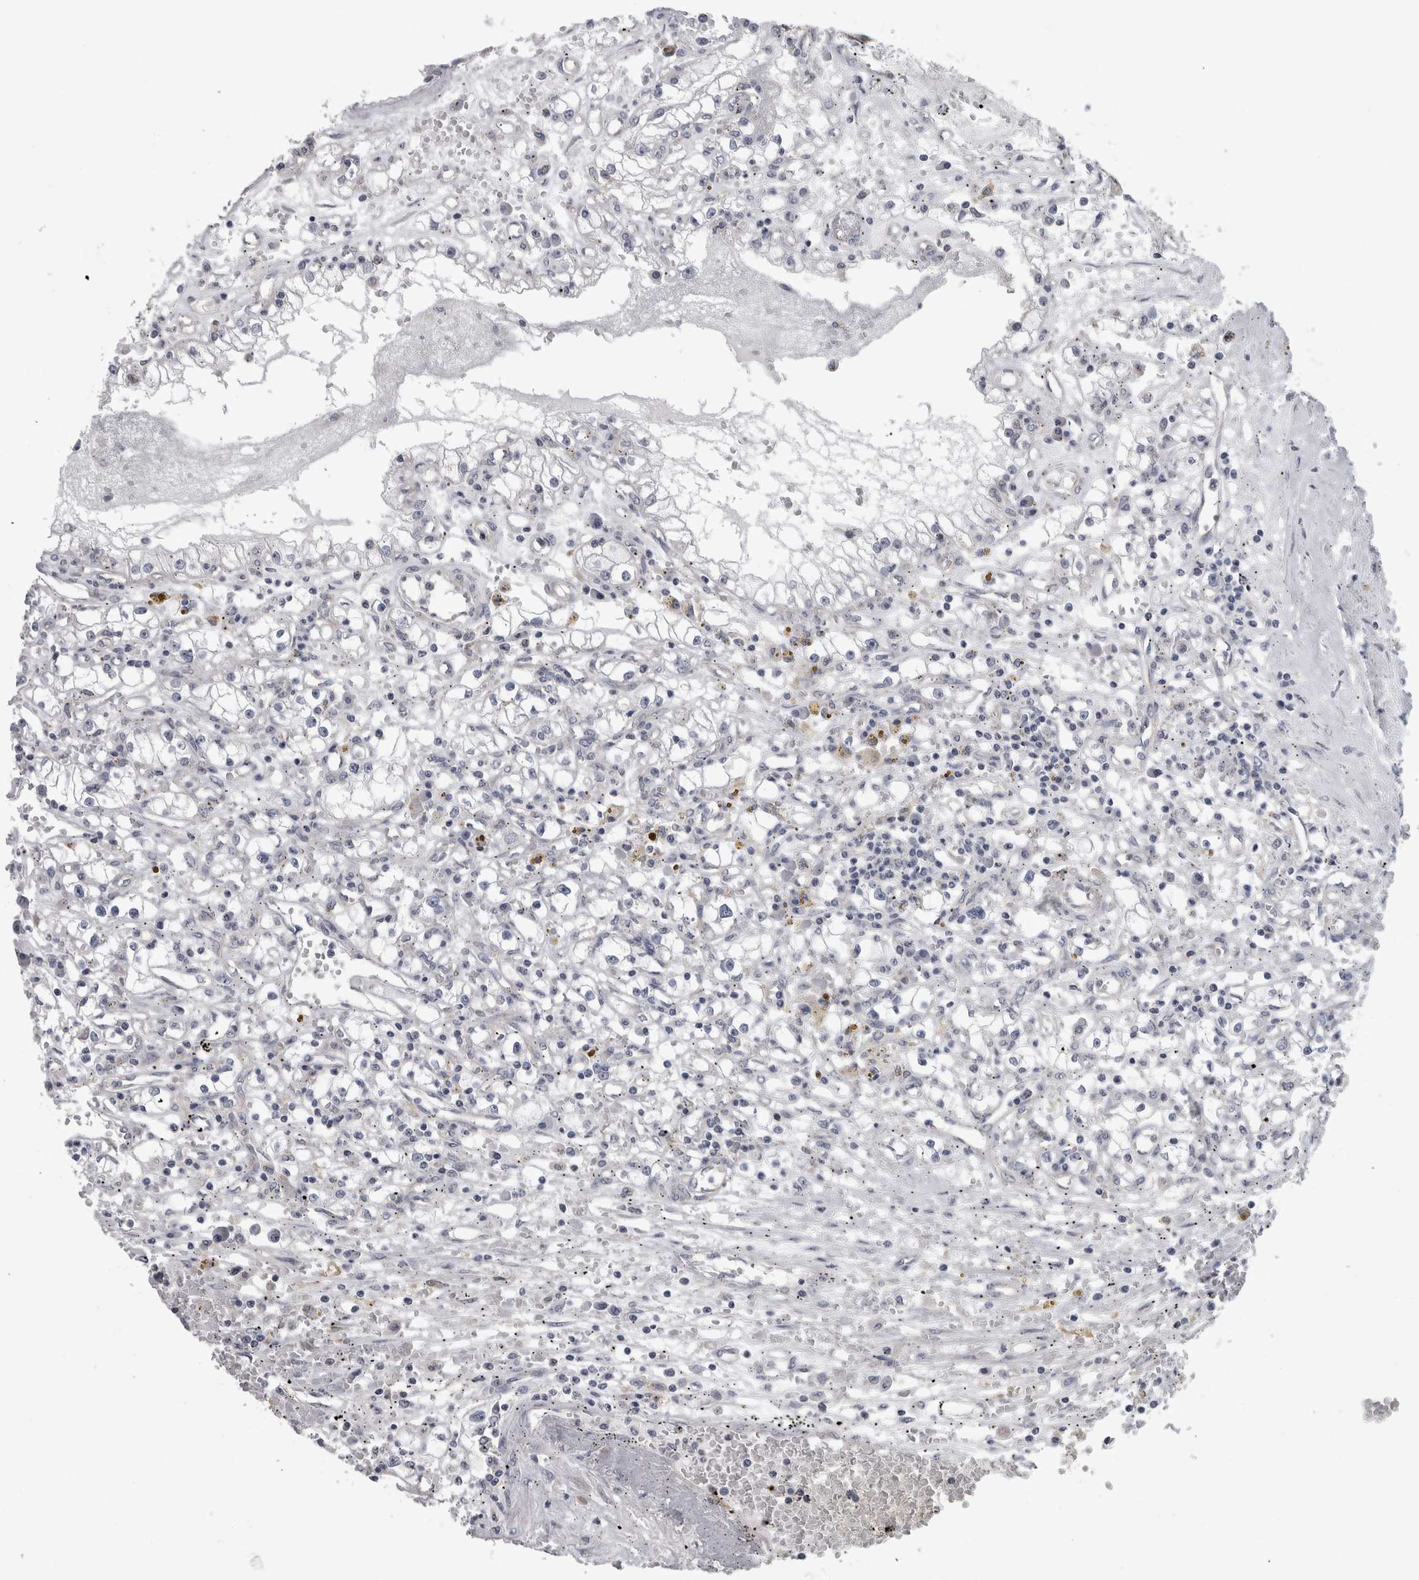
{"staining": {"intensity": "negative", "quantity": "none", "location": "none"}, "tissue": "renal cancer", "cell_type": "Tumor cells", "image_type": "cancer", "snomed": [{"axis": "morphology", "description": "Adenocarcinoma, NOS"}, {"axis": "topography", "description": "Kidney"}], "caption": "The immunohistochemistry micrograph has no significant staining in tumor cells of renal adenocarcinoma tissue. (Brightfield microscopy of DAB immunohistochemistry (IHC) at high magnification).", "gene": "PRRC2C", "patient": {"sex": "male", "age": 56}}